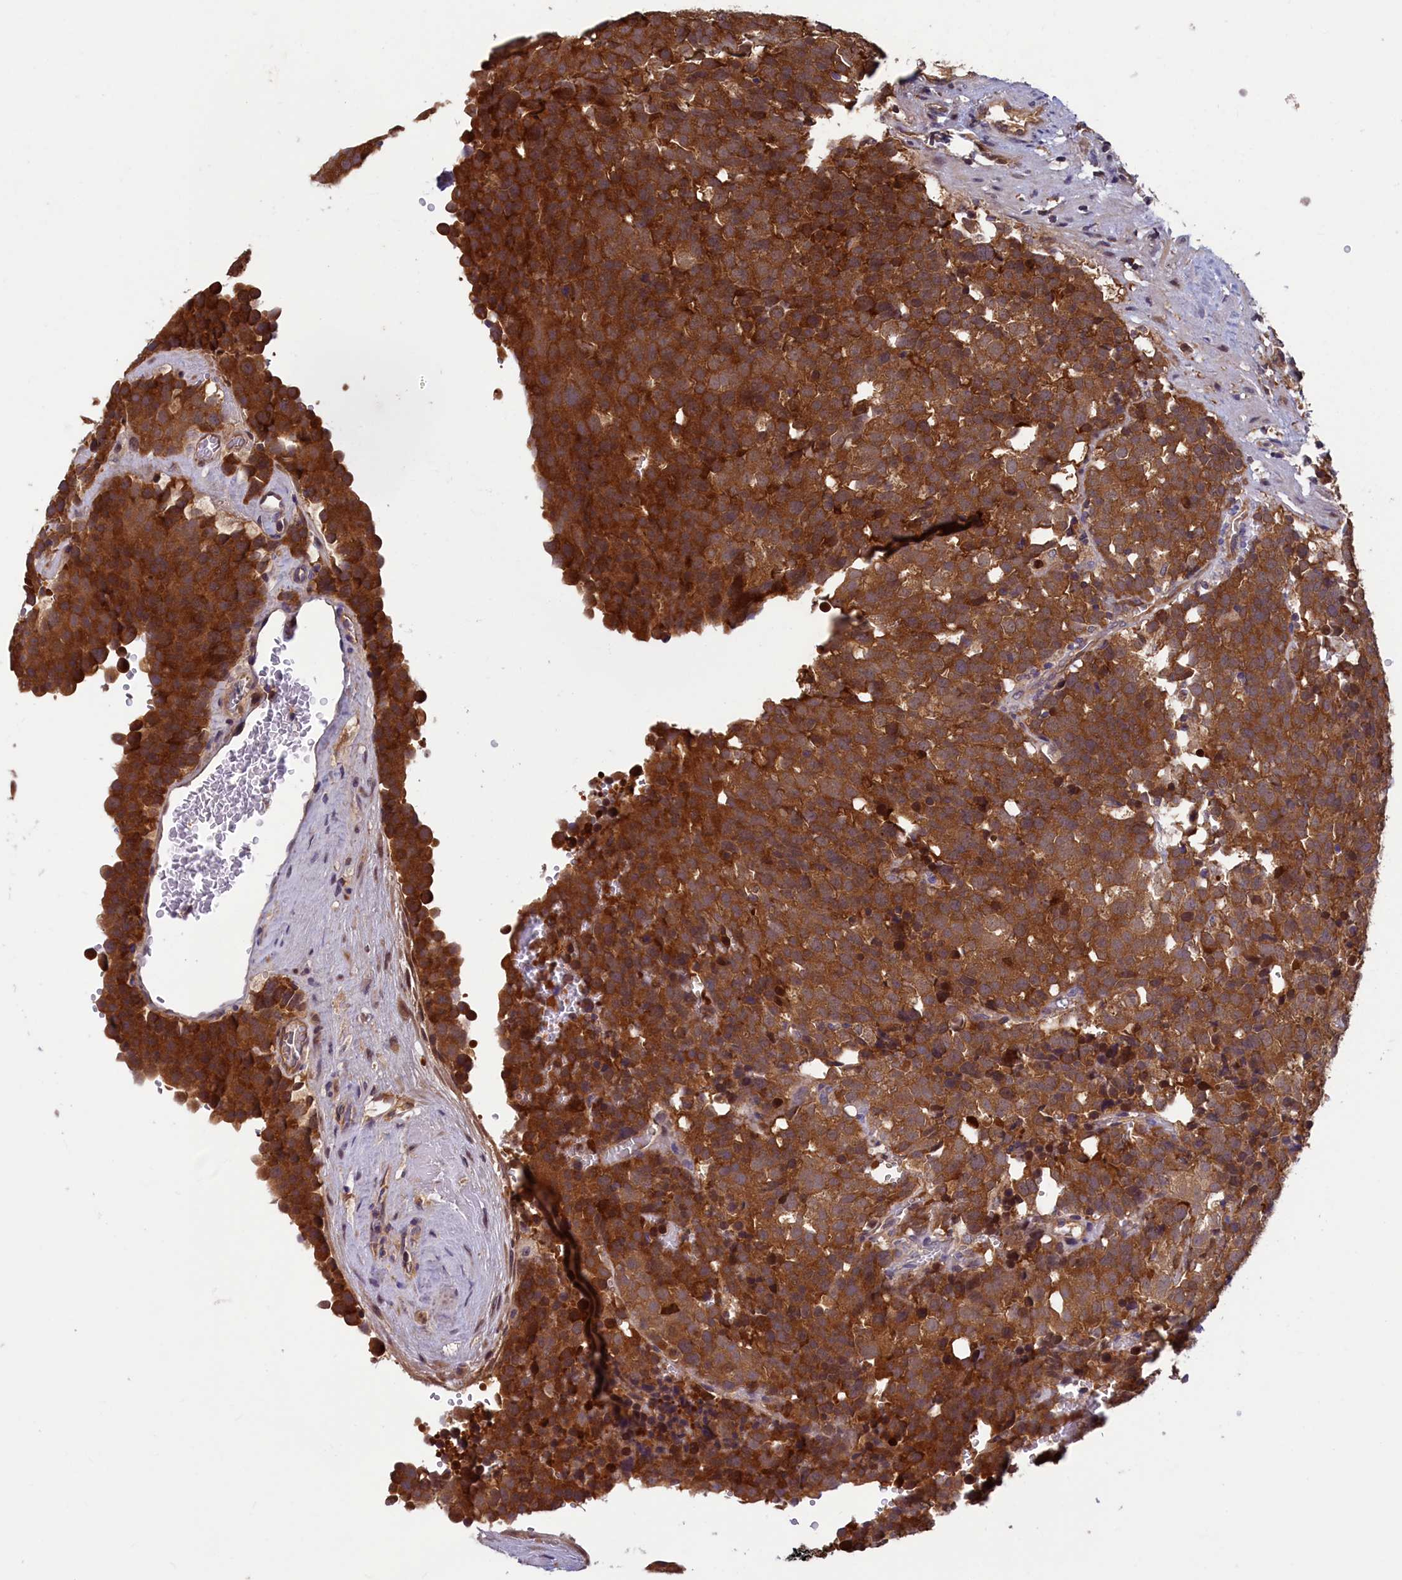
{"staining": {"intensity": "strong", "quantity": ">75%", "location": "cytoplasmic/membranous"}, "tissue": "testis cancer", "cell_type": "Tumor cells", "image_type": "cancer", "snomed": [{"axis": "morphology", "description": "Seminoma, NOS"}, {"axis": "topography", "description": "Testis"}], "caption": "Human testis seminoma stained for a protein (brown) shows strong cytoplasmic/membranous positive expression in approximately >75% of tumor cells.", "gene": "CCDC15", "patient": {"sex": "male", "age": 71}}